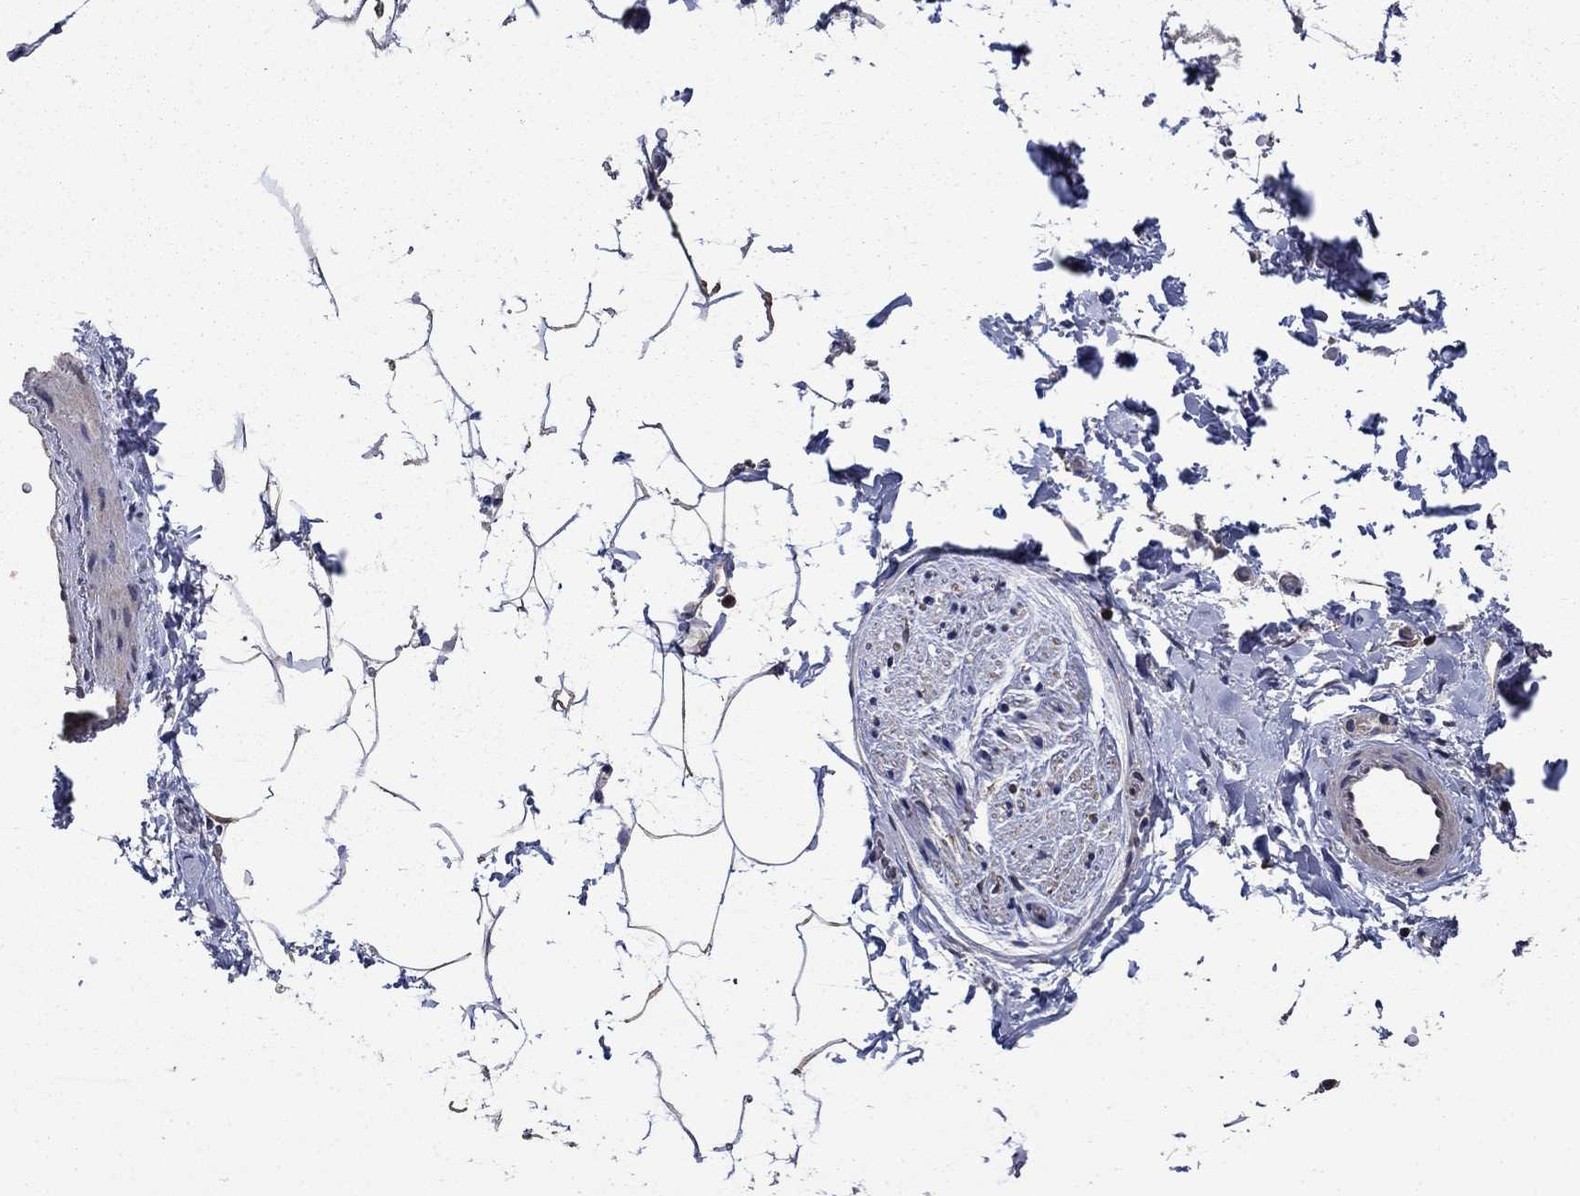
{"staining": {"intensity": "negative", "quantity": "none", "location": "none"}, "tissue": "adipose tissue", "cell_type": "Adipocytes", "image_type": "normal", "snomed": [{"axis": "morphology", "description": "Normal tissue, NOS"}, {"axis": "topography", "description": "Soft tissue"}, {"axis": "topography", "description": "Adipose tissue"}, {"axis": "topography", "description": "Vascular tissue"}, {"axis": "topography", "description": "Peripheral nerve tissue"}], "caption": "Benign adipose tissue was stained to show a protein in brown. There is no significant staining in adipocytes. Nuclei are stained in blue.", "gene": "DVL1", "patient": {"sex": "male", "age": 68}}